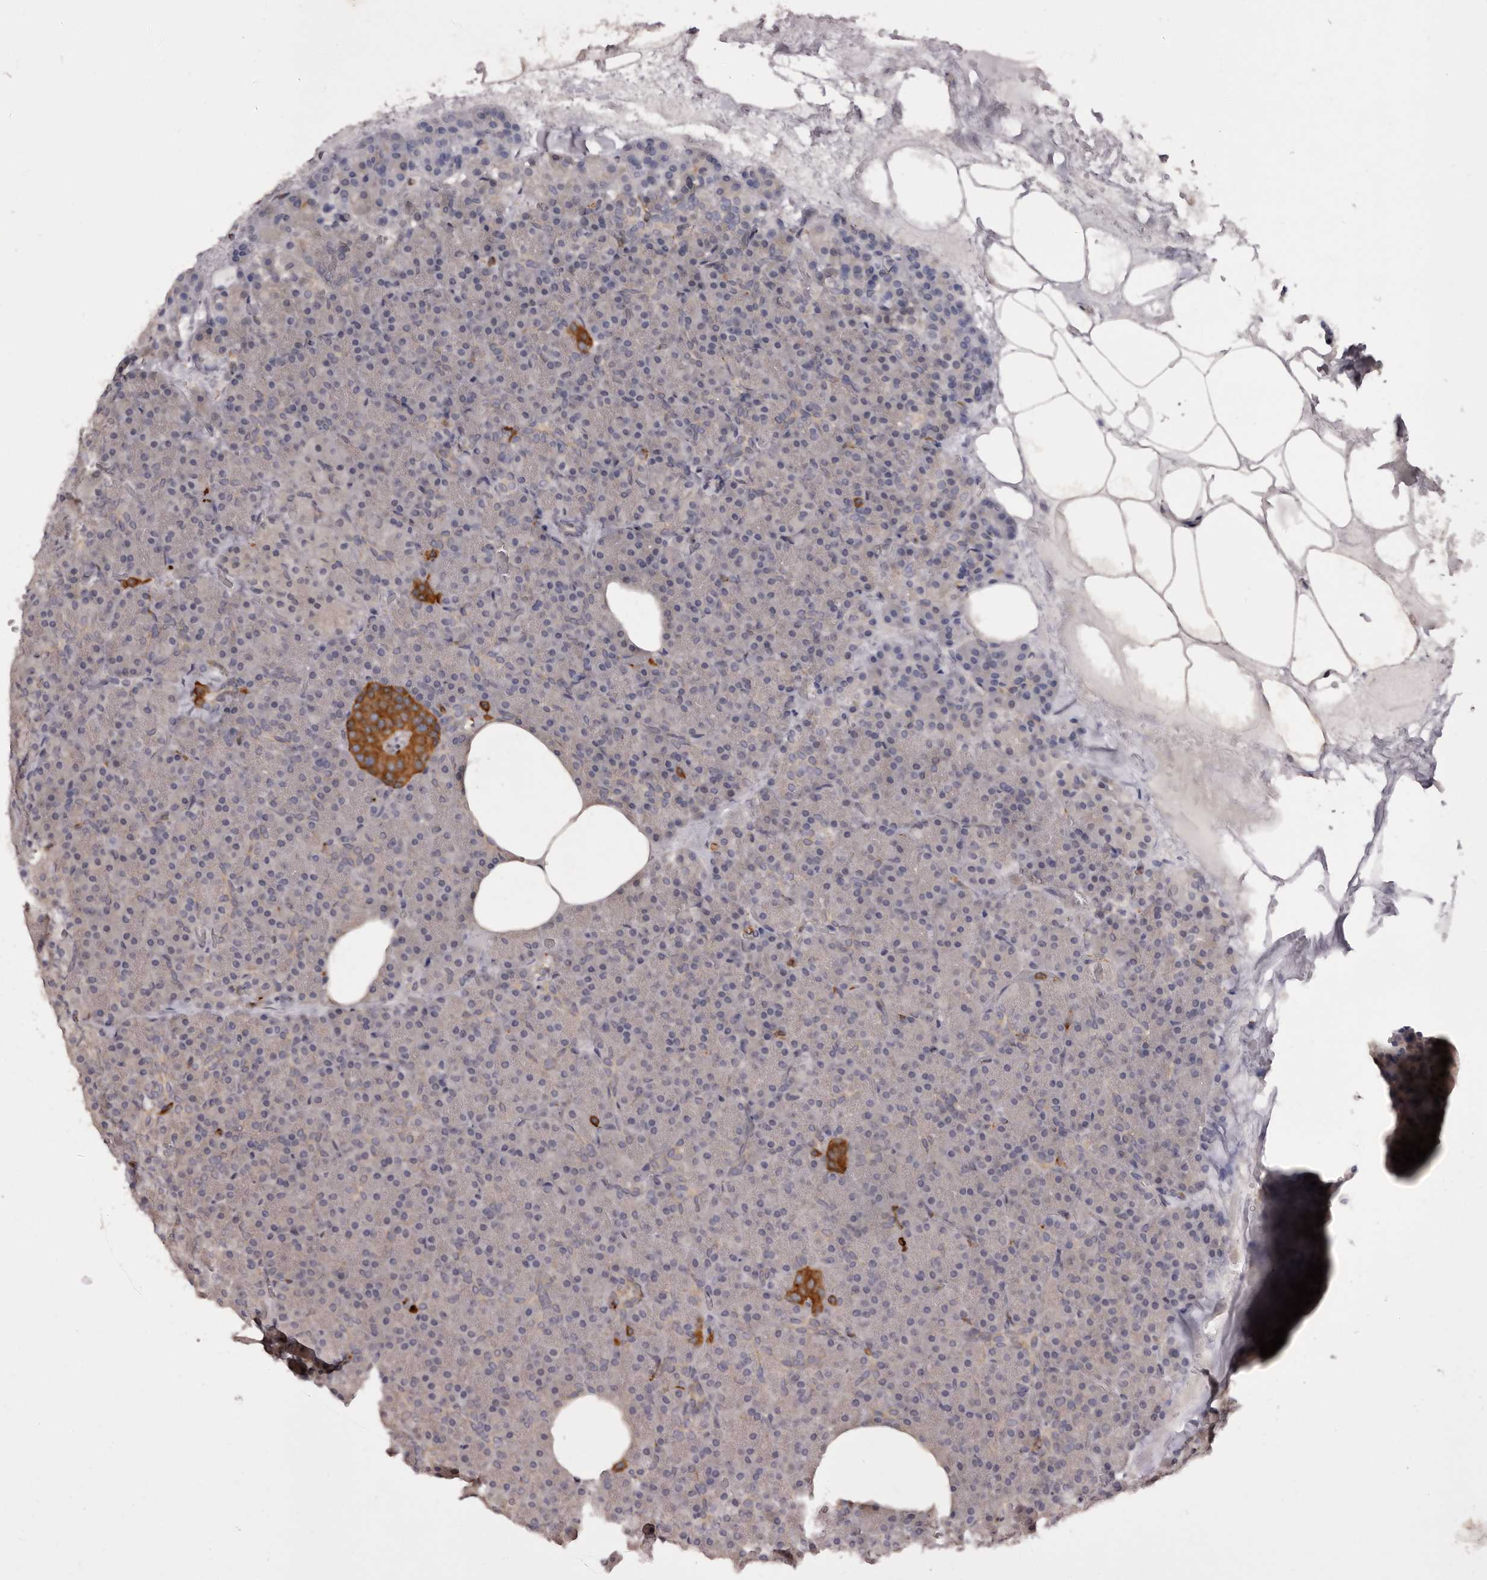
{"staining": {"intensity": "negative", "quantity": "none", "location": "none"}, "tissue": "pancreas", "cell_type": "Exocrine glandular cells", "image_type": "normal", "snomed": [{"axis": "morphology", "description": "Normal tissue, NOS"}, {"axis": "morphology", "description": "Carcinoid, malignant, NOS"}, {"axis": "topography", "description": "Pancreas"}], "caption": "Pancreas was stained to show a protein in brown. There is no significant expression in exocrine glandular cells.", "gene": "TNNI1", "patient": {"sex": "female", "age": 35}}